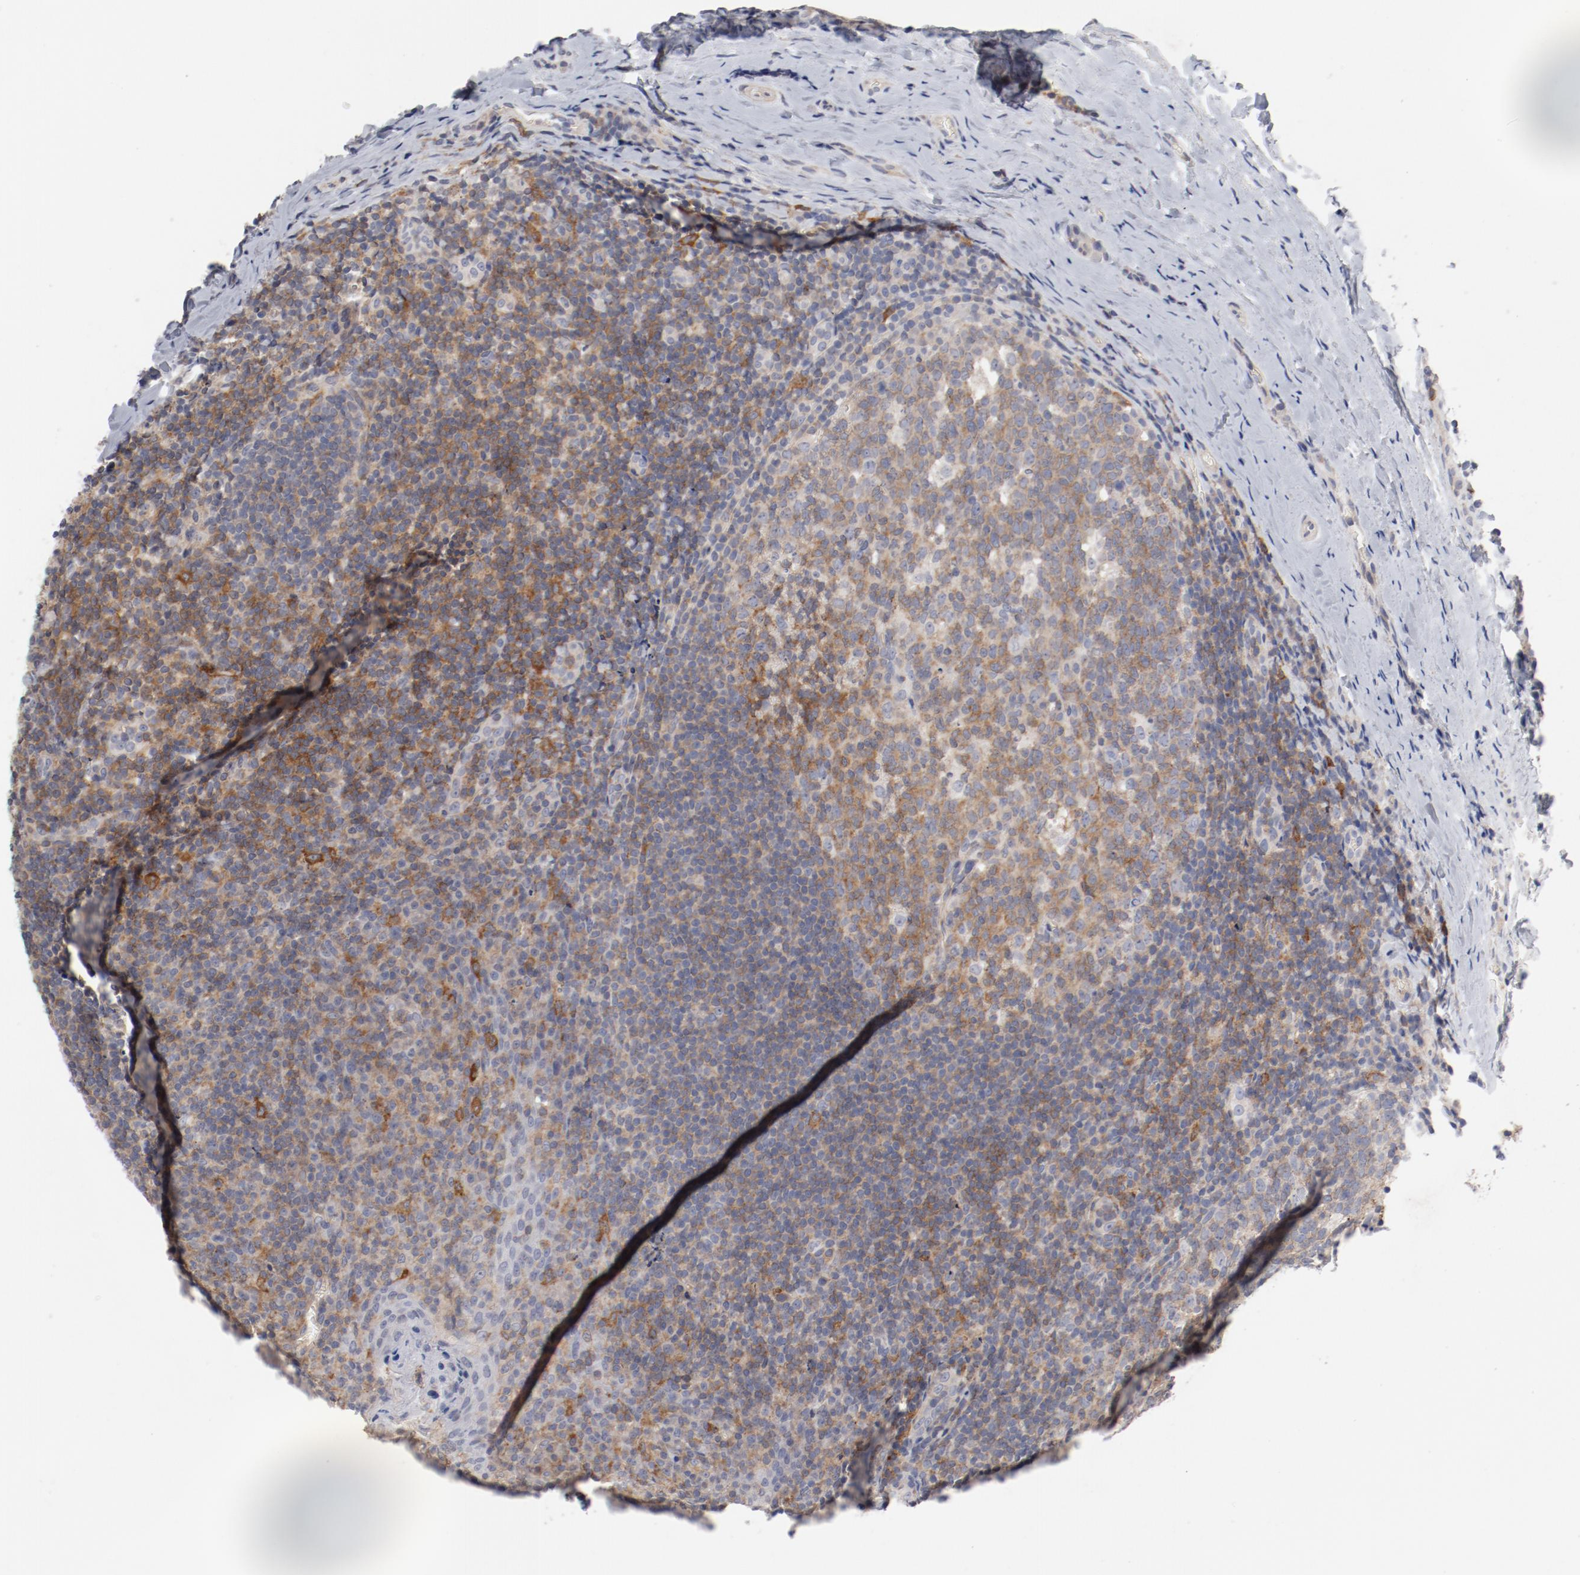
{"staining": {"intensity": "moderate", "quantity": "25%-75%", "location": "cytoplasmic/membranous"}, "tissue": "tonsil", "cell_type": "Germinal center cells", "image_type": "normal", "snomed": [{"axis": "morphology", "description": "Normal tissue, NOS"}, {"axis": "topography", "description": "Tonsil"}], "caption": "IHC staining of unremarkable tonsil, which demonstrates medium levels of moderate cytoplasmic/membranous expression in about 25%-75% of germinal center cells indicating moderate cytoplasmic/membranous protein staining. The staining was performed using DAB (3,3'-diaminobenzidine) (brown) for protein detection and nuclei were counterstained in hematoxylin (blue).", "gene": "CBL", "patient": {"sex": "male", "age": 31}}